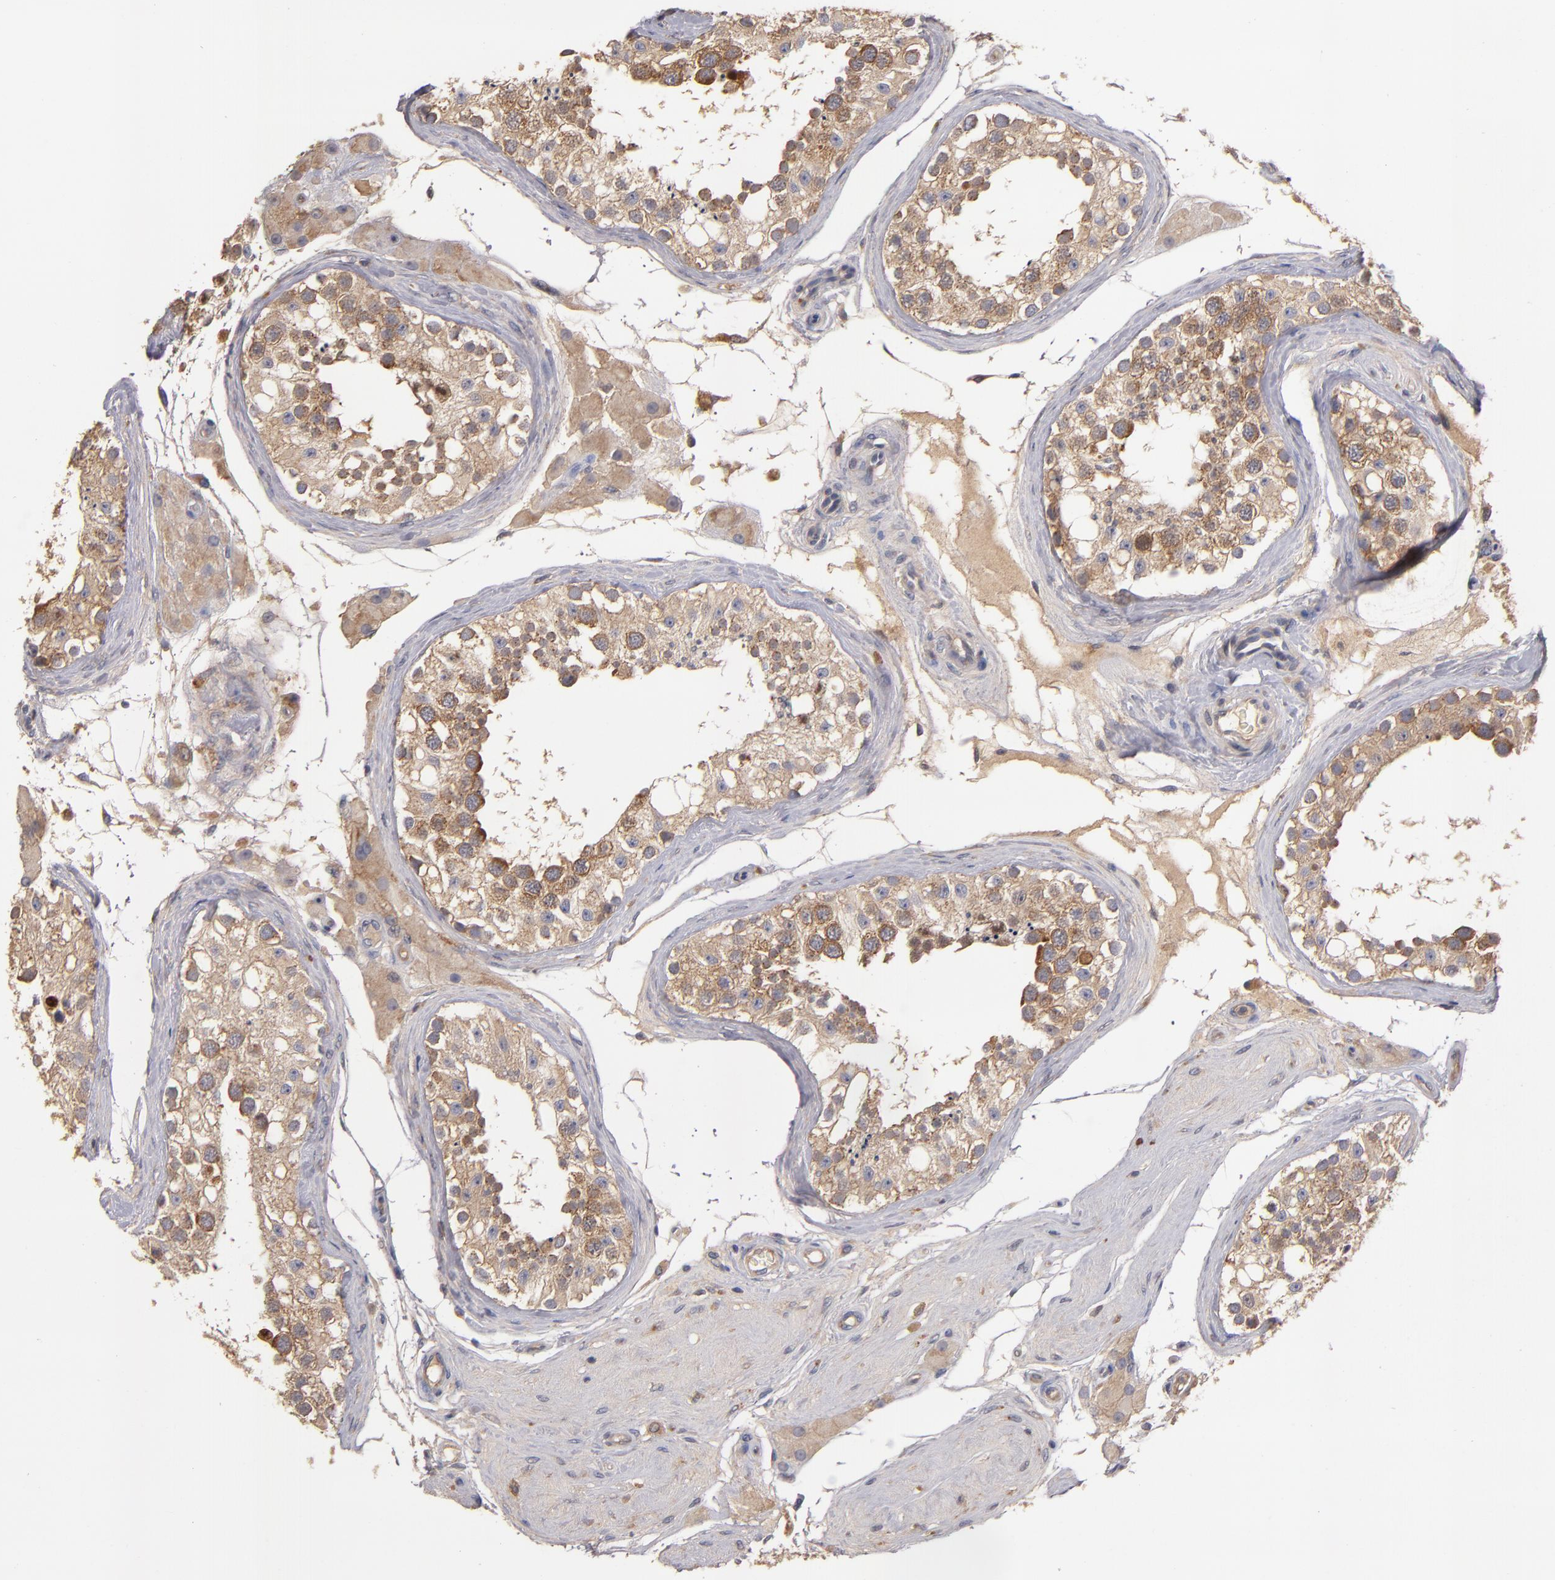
{"staining": {"intensity": "moderate", "quantity": "25%-75%", "location": "cytoplasmic/membranous"}, "tissue": "testis", "cell_type": "Cells in seminiferous ducts", "image_type": "normal", "snomed": [{"axis": "morphology", "description": "Normal tissue, NOS"}, {"axis": "topography", "description": "Testis"}], "caption": "Human testis stained with a brown dye demonstrates moderate cytoplasmic/membranous positive positivity in approximately 25%-75% of cells in seminiferous ducts.", "gene": "UPF3B", "patient": {"sex": "male", "age": 68}}